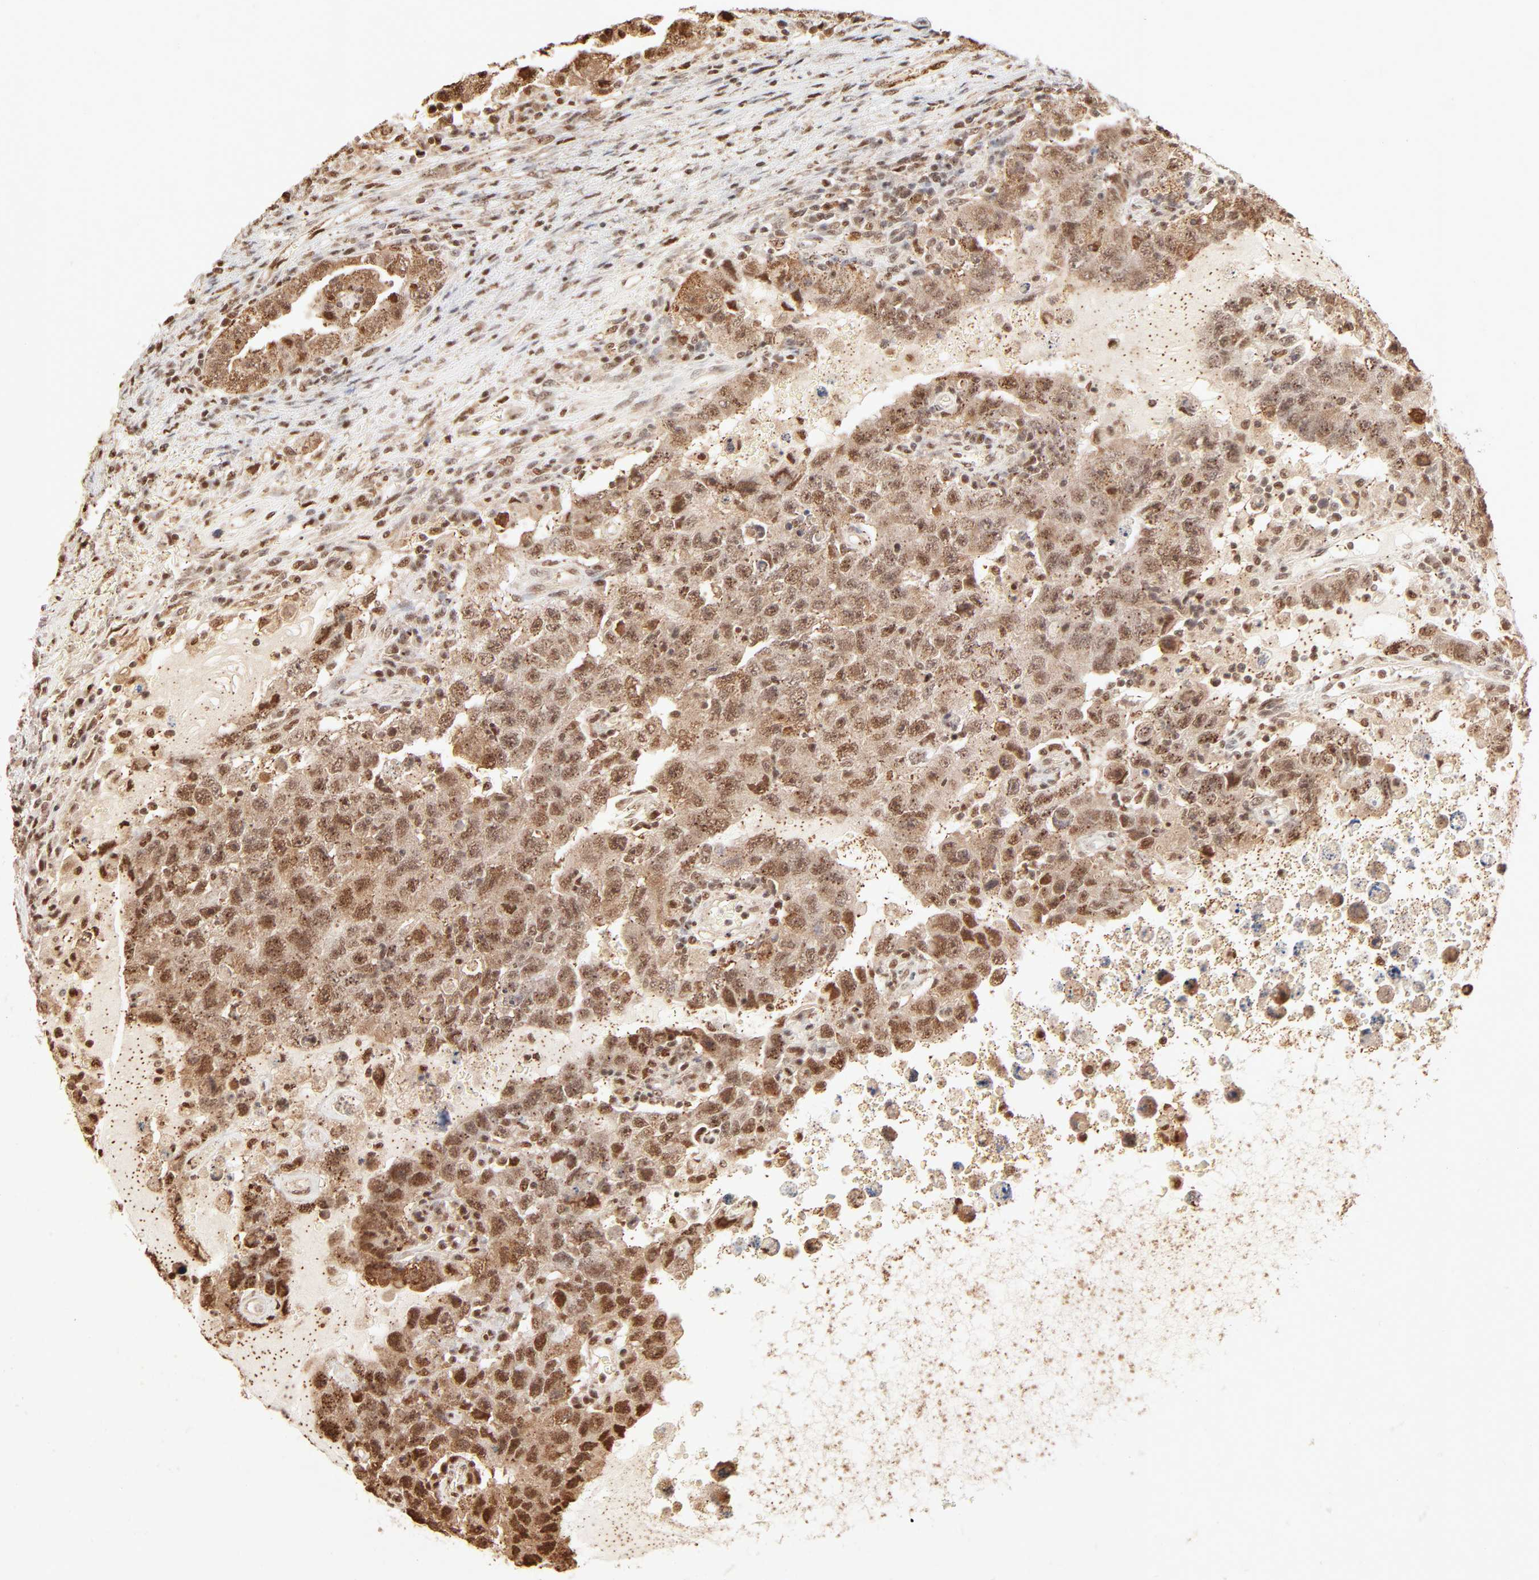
{"staining": {"intensity": "moderate", "quantity": ">75%", "location": "cytoplasmic/membranous,nuclear"}, "tissue": "testis cancer", "cell_type": "Tumor cells", "image_type": "cancer", "snomed": [{"axis": "morphology", "description": "Carcinoma, Embryonal, NOS"}, {"axis": "topography", "description": "Testis"}], "caption": "A medium amount of moderate cytoplasmic/membranous and nuclear positivity is identified in approximately >75% of tumor cells in testis embryonal carcinoma tissue.", "gene": "FAM50A", "patient": {"sex": "male", "age": 26}}